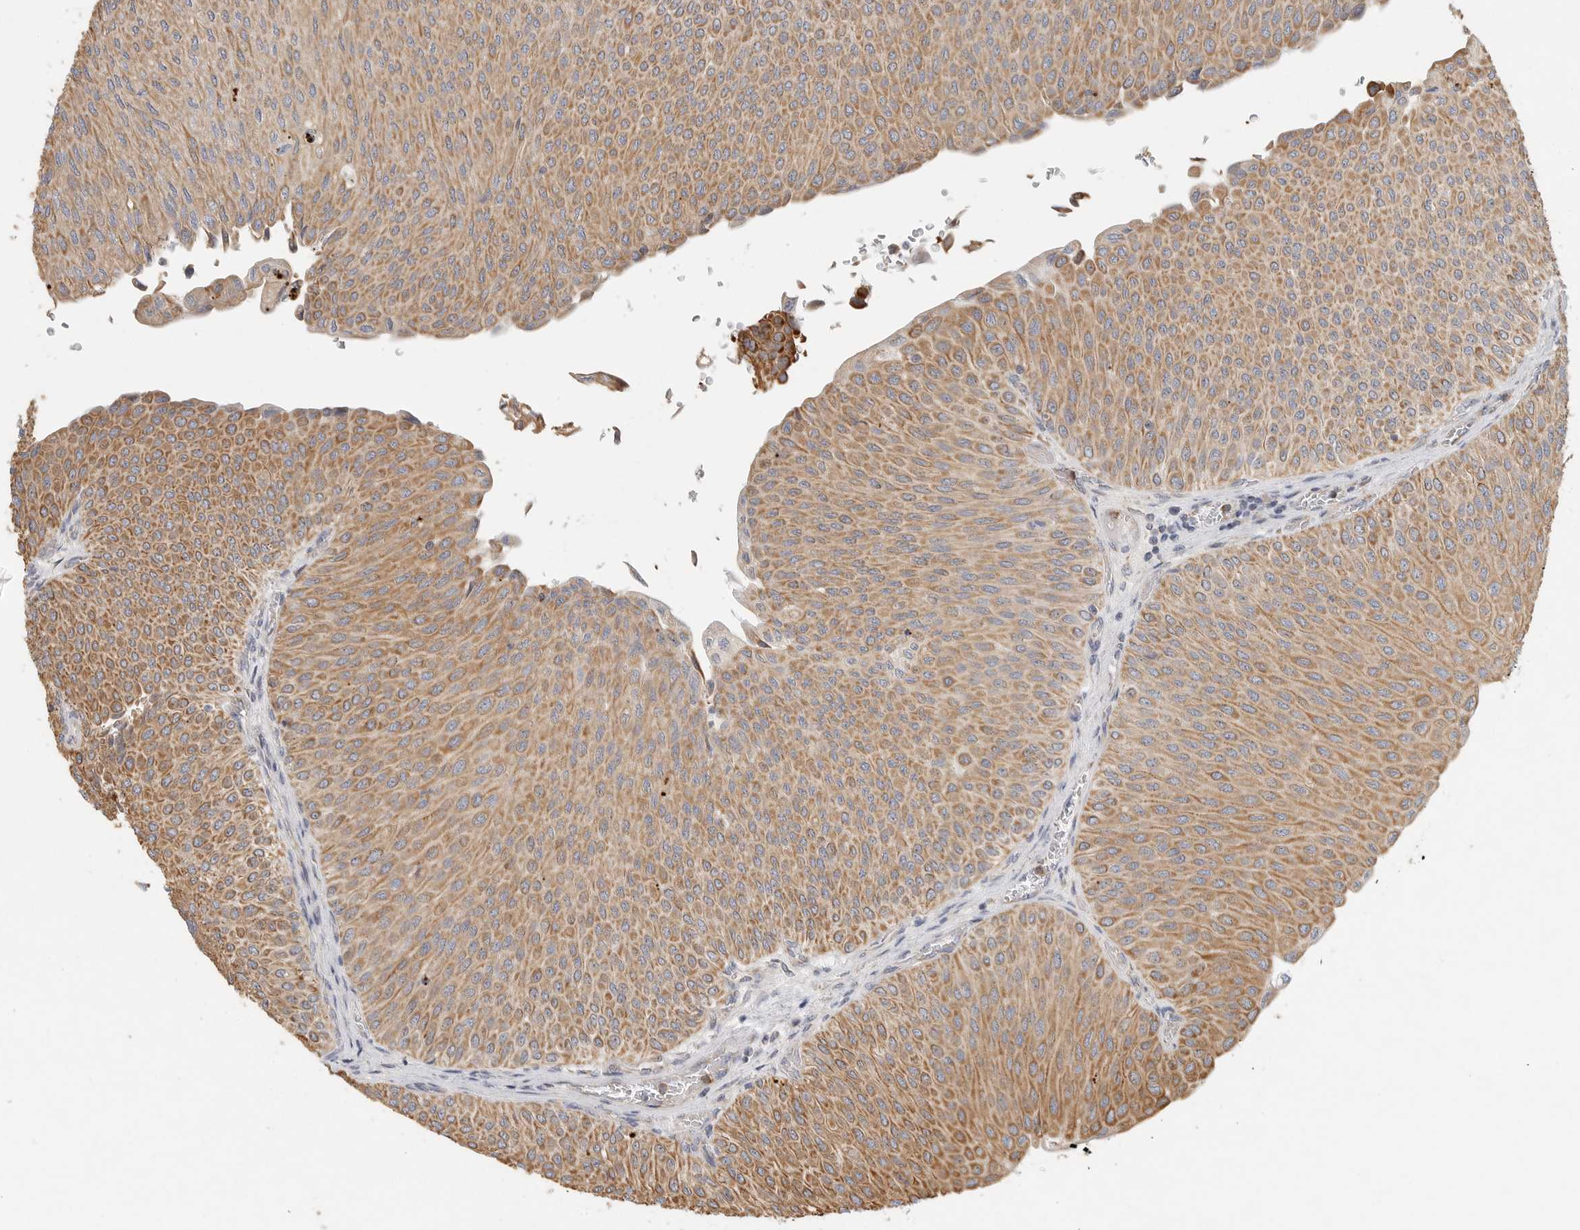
{"staining": {"intensity": "moderate", "quantity": ">75%", "location": "cytoplasmic/membranous"}, "tissue": "urothelial cancer", "cell_type": "Tumor cells", "image_type": "cancer", "snomed": [{"axis": "morphology", "description": "Urothelial carcinoma, Low grade"}, {"axis": "topography", "description": "Urinary bladder"}], "caption": "This histopathology image displays immunohistochemistry staining of human urothelial carcinoma (low-grade), with medium moderate cytoplasmic/membranous positivity in approximately >75% of tumor cells.", "gene": "SLC25A26", "patient": {"sex": "male", "age": 78}}